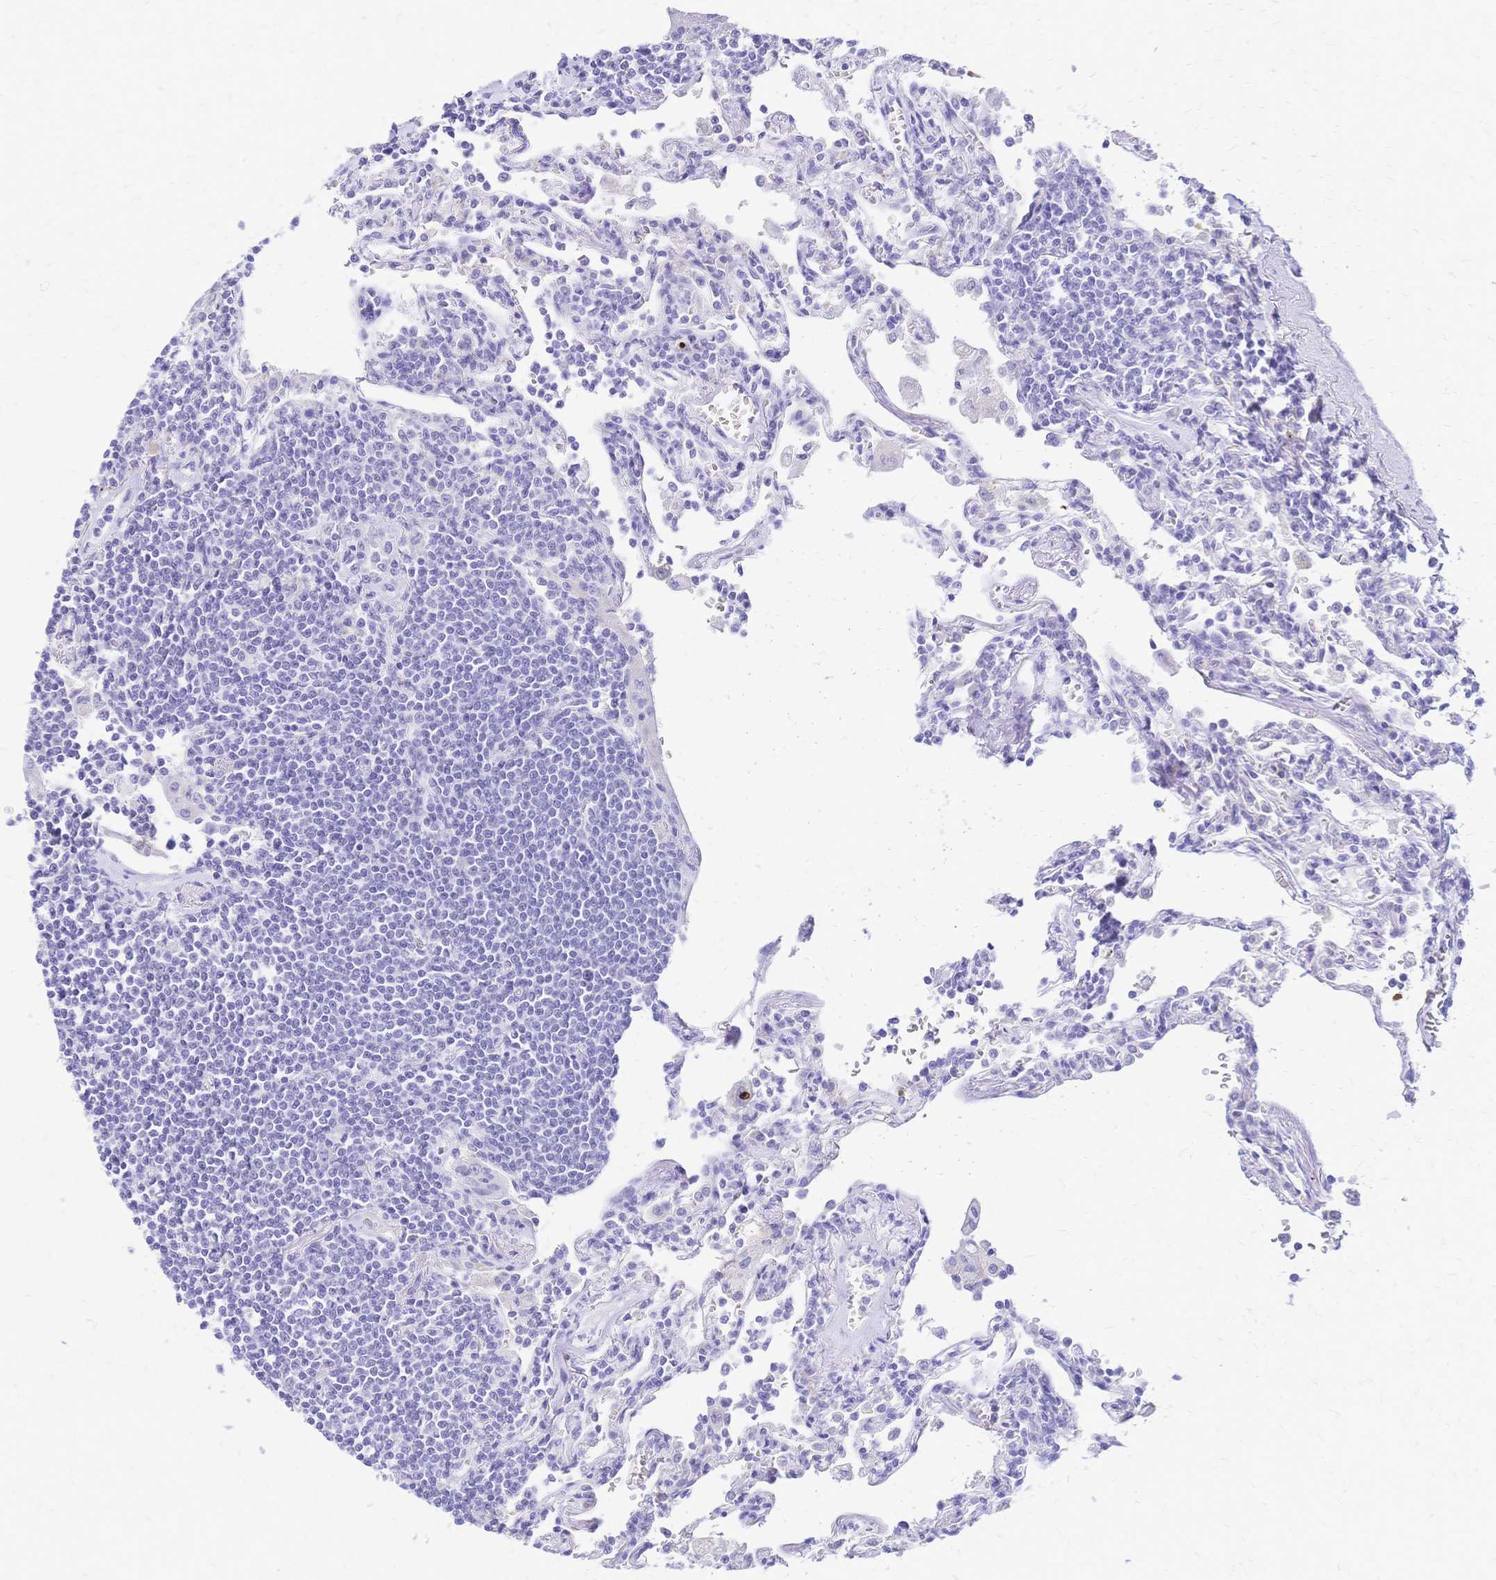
{"staining": {"intensity": "negative", "quantity": "none", "location": "none"}, "tissue": "lymphoma", "cell_type": "Tumor cells", "image_type": "cancer", "snomed": [{"axis": "morphology", "description": "Malignant lymphoma, non-Hodgkin's type, Low grade"}, {"axis": "topography", "description": "Lung"}], "caption": "Immunohistochemistry image of malignant lymphoma, non-Hodgkin's type (low-grade) stained for a protein (brown), which reveals no staining in tumor cells.", "gene": "GRB7", "patient": {"sex": "female", "age": 71}}